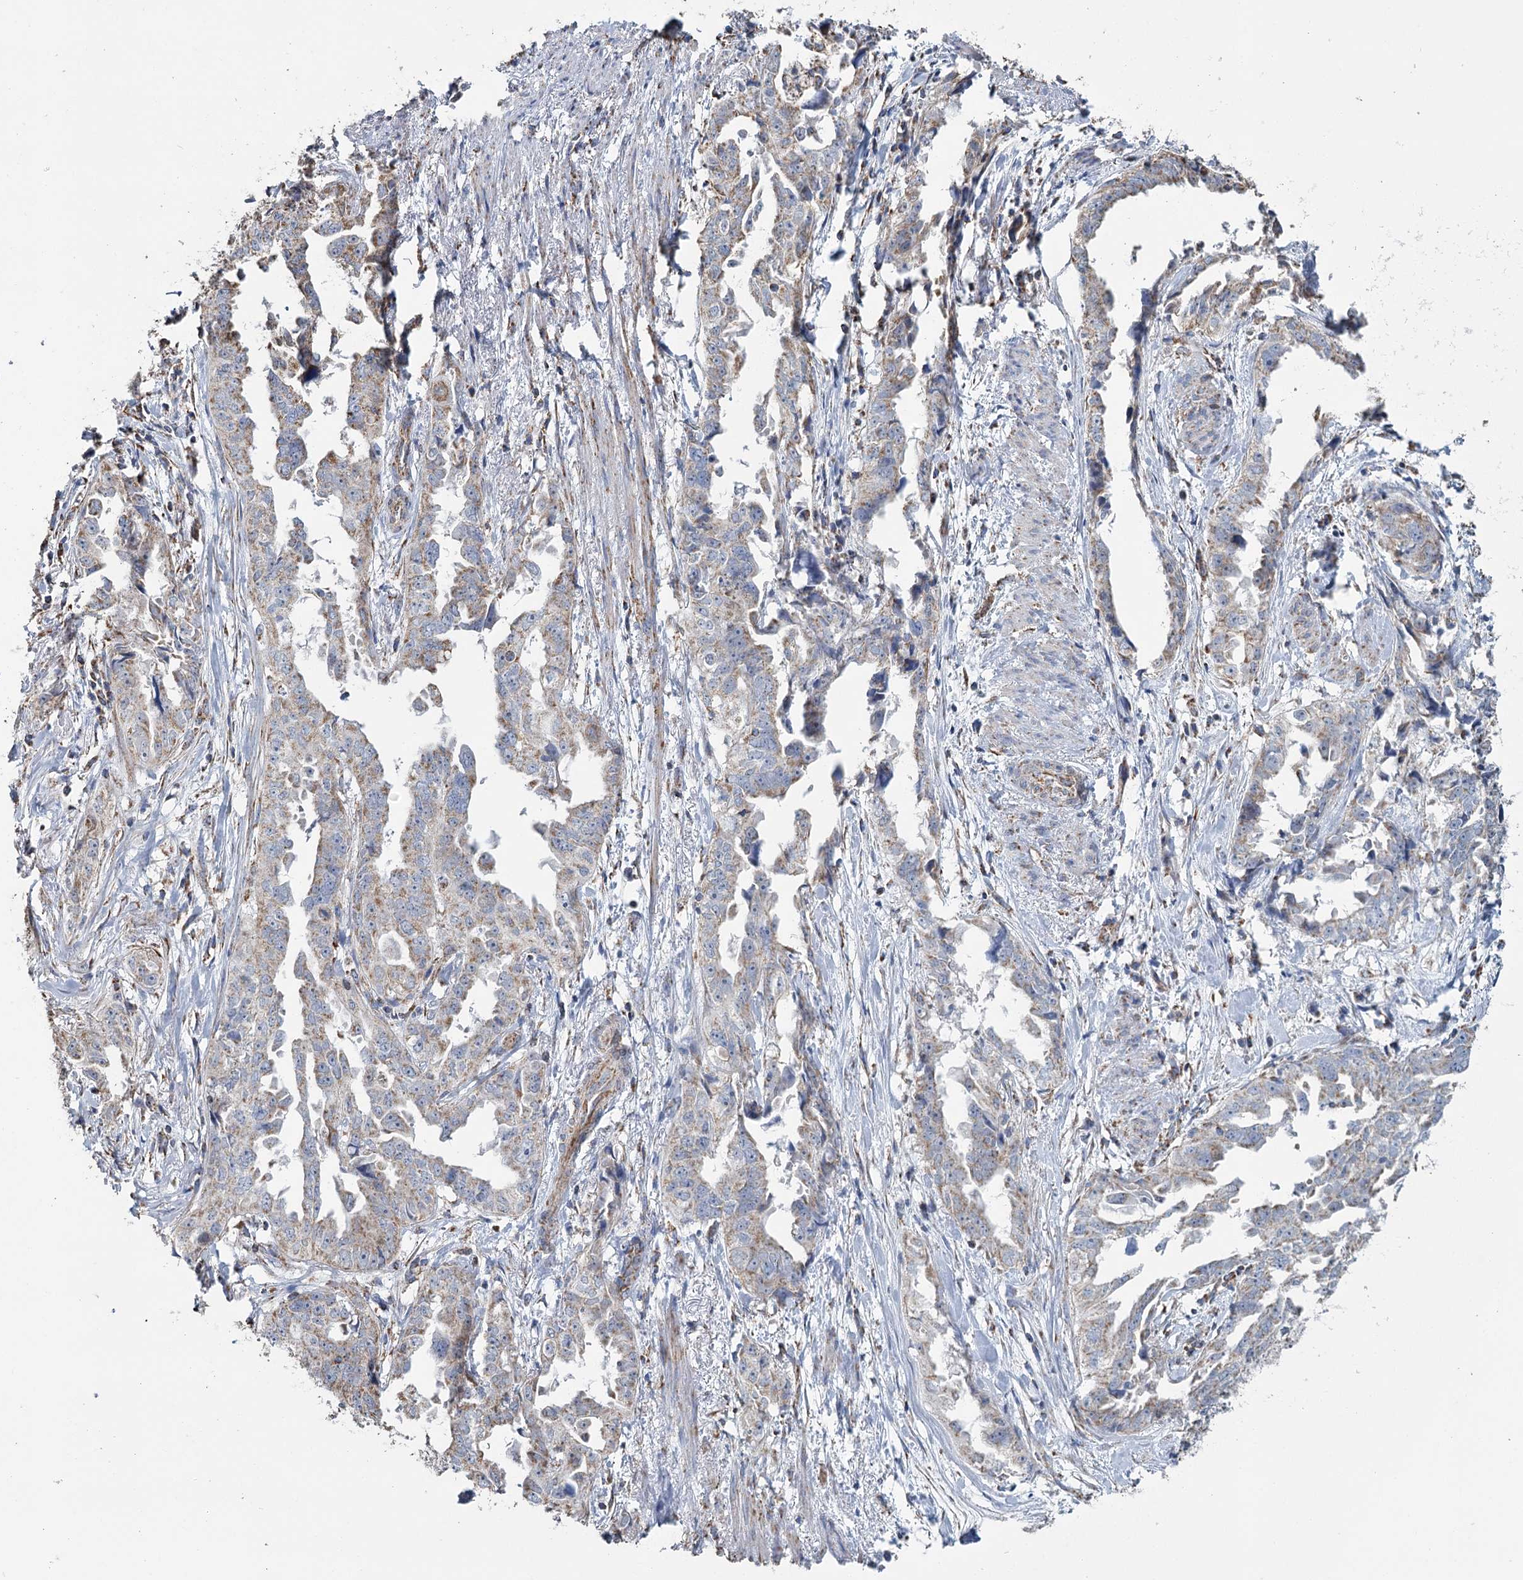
{"staining": {"intensity": "weak", "quantity": "25%-75%", "location": "cytoplasmic/membranous"}, "tissue": "endometrial cancer", "cell_type": "Tumor cells", "image_type": "cancer", "snomed": [{"axis": "morphology", "description": "Adenocarcinoma, NOS"}, {"axis": "topography", "description": "Endometrium"}], "caption": "This photomicrograph displays immunohistochemistry staining of human endometrial adenocarcinoma, with low weak cytoplasmic/membranous staining in about 25%-75% of tumor cells.", "gene": "MRPL44", "patient": {"sex": "female", "age": 65}}